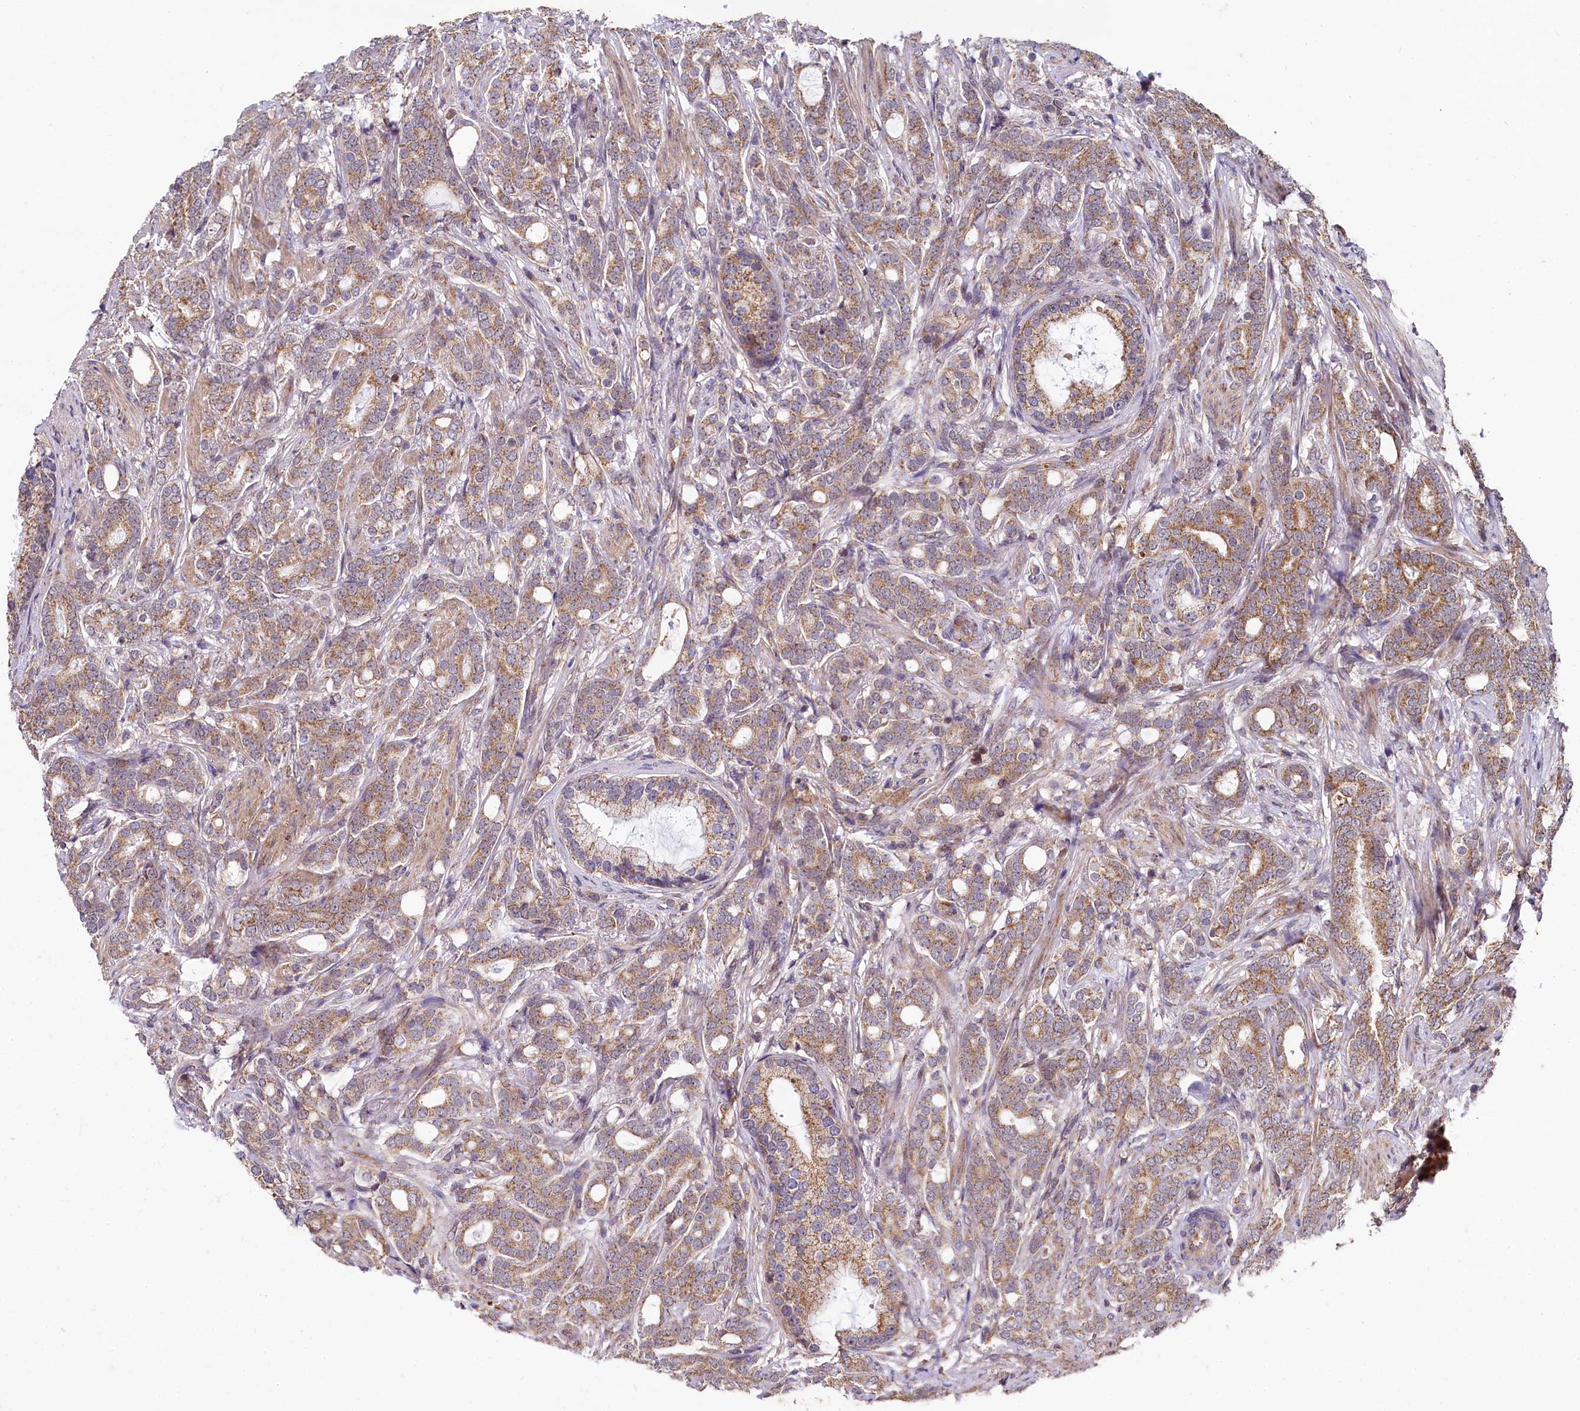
{"staining": {"intensity": "moderate", "quantity": ">75%", "location": "cytoplasmic/membranous"}, "tissue": "prostate cancer", "cell_type": "Tumor cells", "image_type": "cancer", "snomed": [{"axis": "morphology", "description": "Adenocarcinoma, Low grade"}, {"axis": "topography", "description": "Prostate"}], "caption": "This is a histology image of immunohistochemistry (IHC) staining of prostate low-grade adenocarcinoma, which shows moderate staining in the cytoplasmic/membranous of tumor cells.", "gene": "SPRYD3", "patient": {"sex": "male", "age": 71}}